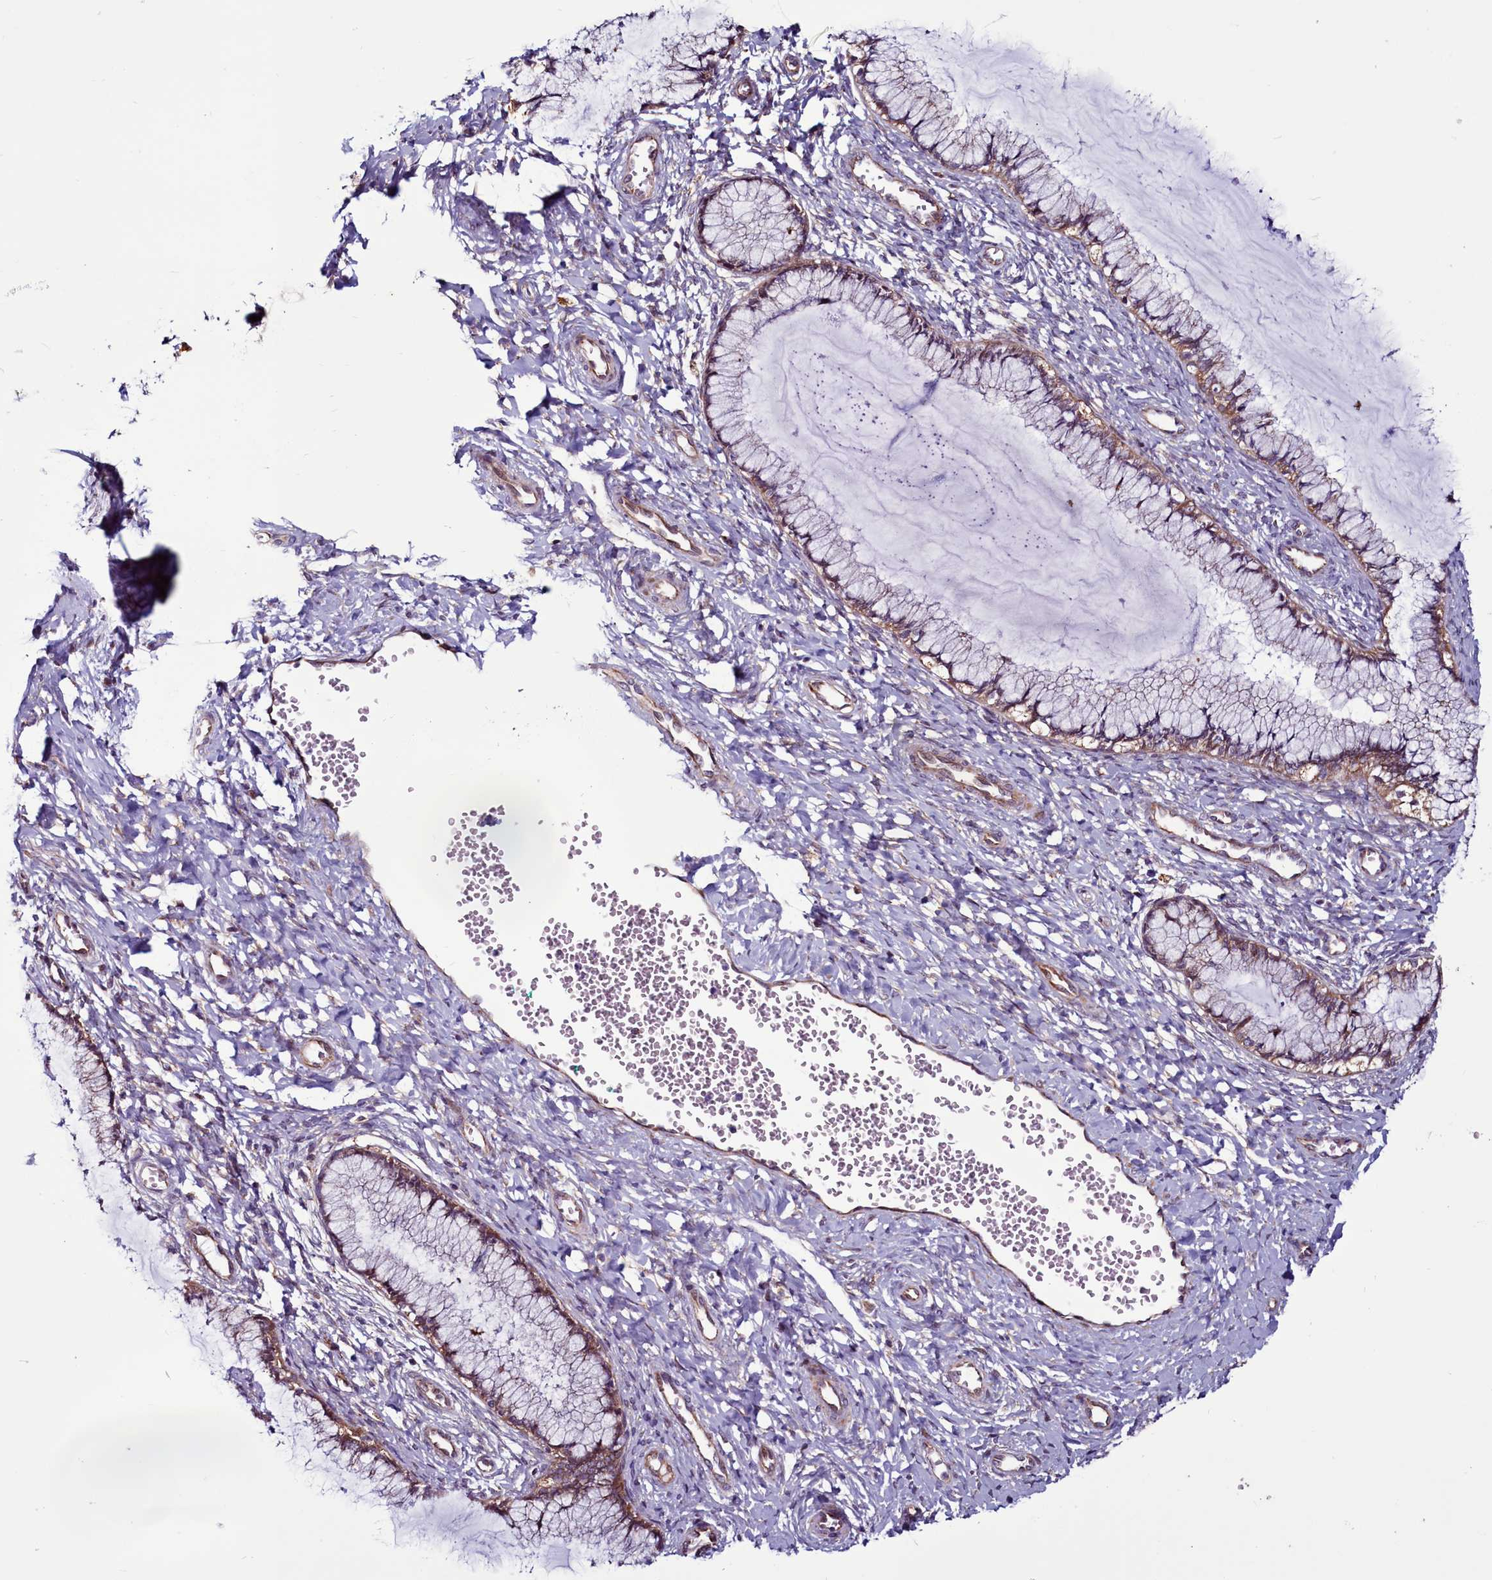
{"staining": {"intensity": "moderate", "quantity": ">75%", "location": "cytoplasmic/membranous"}, "tissue": "cervix", "cell_type": "Glandular cells", "image_type": "normal", "snomed": [{"axis": "morphology", "description": "Normal tissue, NOS"}, {"axis": "morphology", "description": "Adenocarcinoma, NOS"}, {"axis": "topography", "description": "Cervix"}], "caption": "The histopathology image shows a brown stain indicating the presence of a protein in the cytoplasmic/membranous of glandular cells in cervix.", "gene": "MCRIP1", "patient": {"sex": "female", "age": 29}}